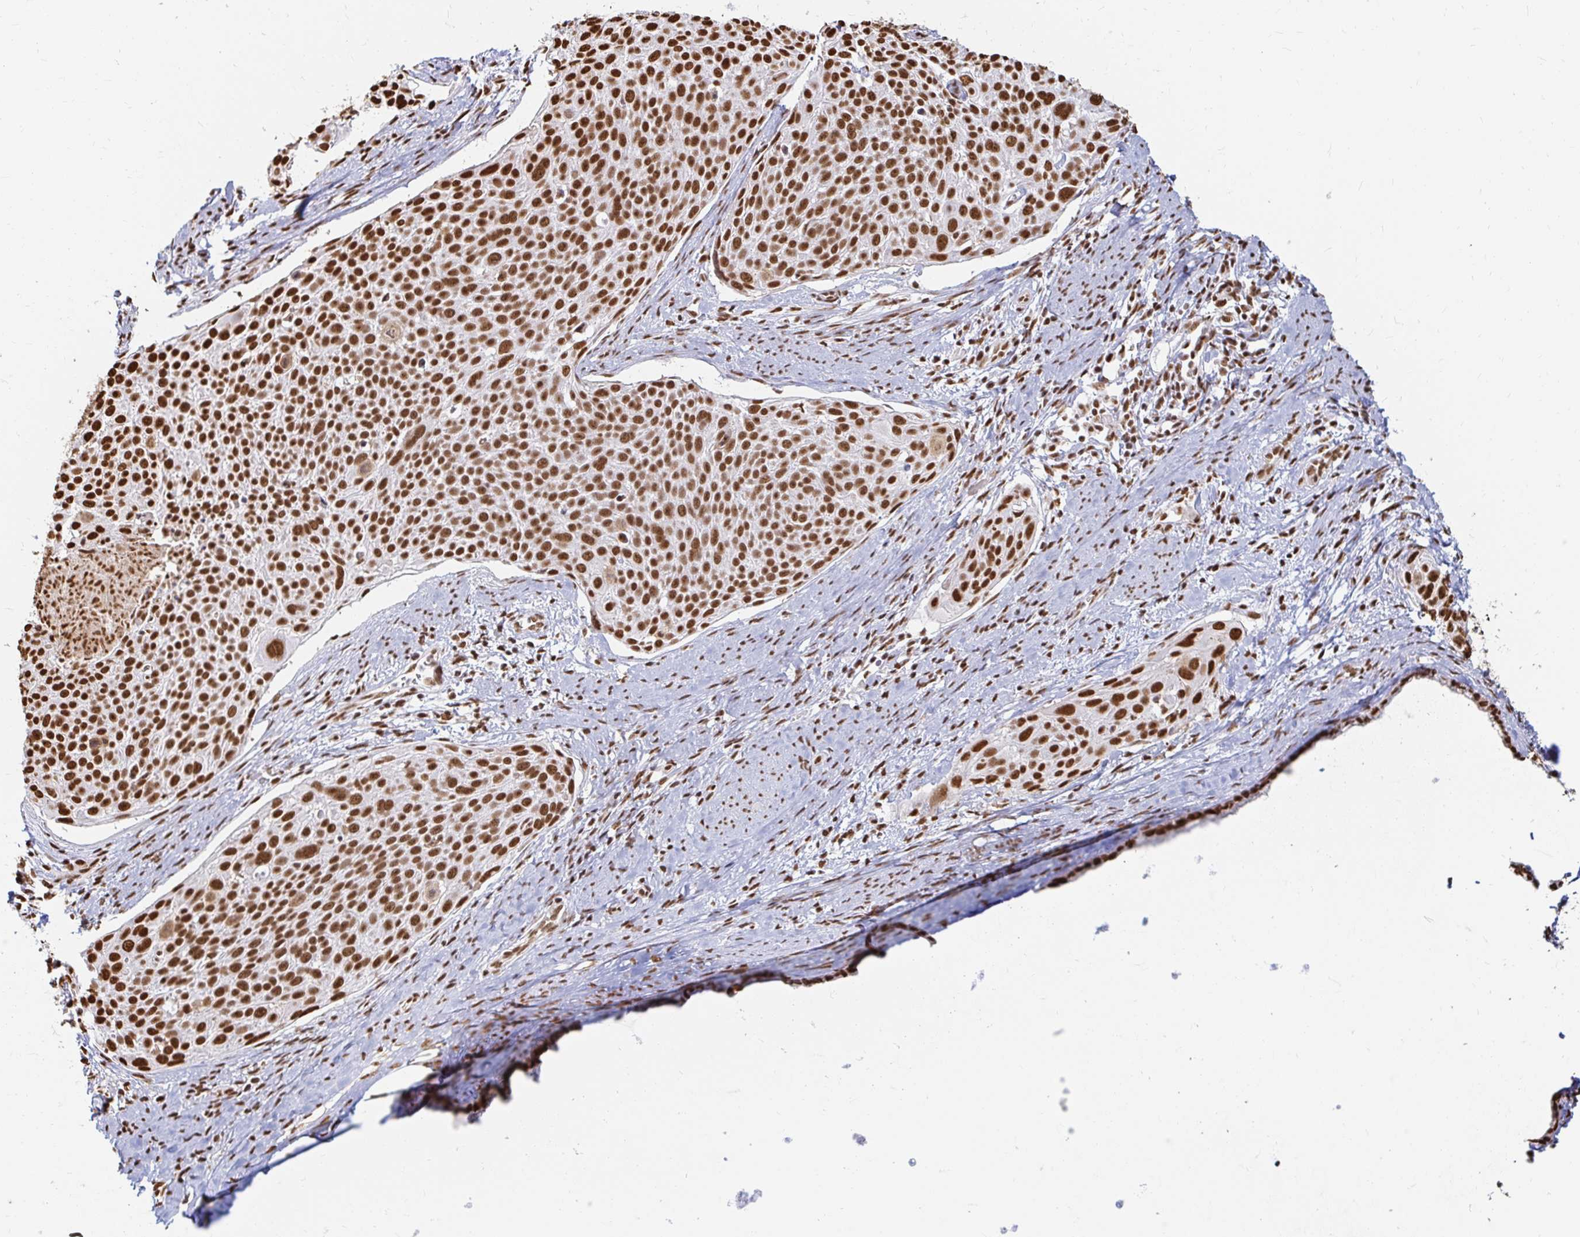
{"staining": {"intensity": "strong", "quantity": ">75%", "location": "nuclear"}, "tissue": "cervical cancer", "cell_type": "Tumor cells", "image_type": "cancer", "snomed": [{"axis": "morphology", "description": "Squamous cell carcinoma, NOS"}, {"axis": "topography", "description": "Cervix"}], "caption": "Protein analysis of squamous cell carcinoma (cervical) tissue reveals strong nuclear staining in about >75% of tumor cells.", "gene": "HNRNPU", "patient": {"sex": "female", "age": 39}}